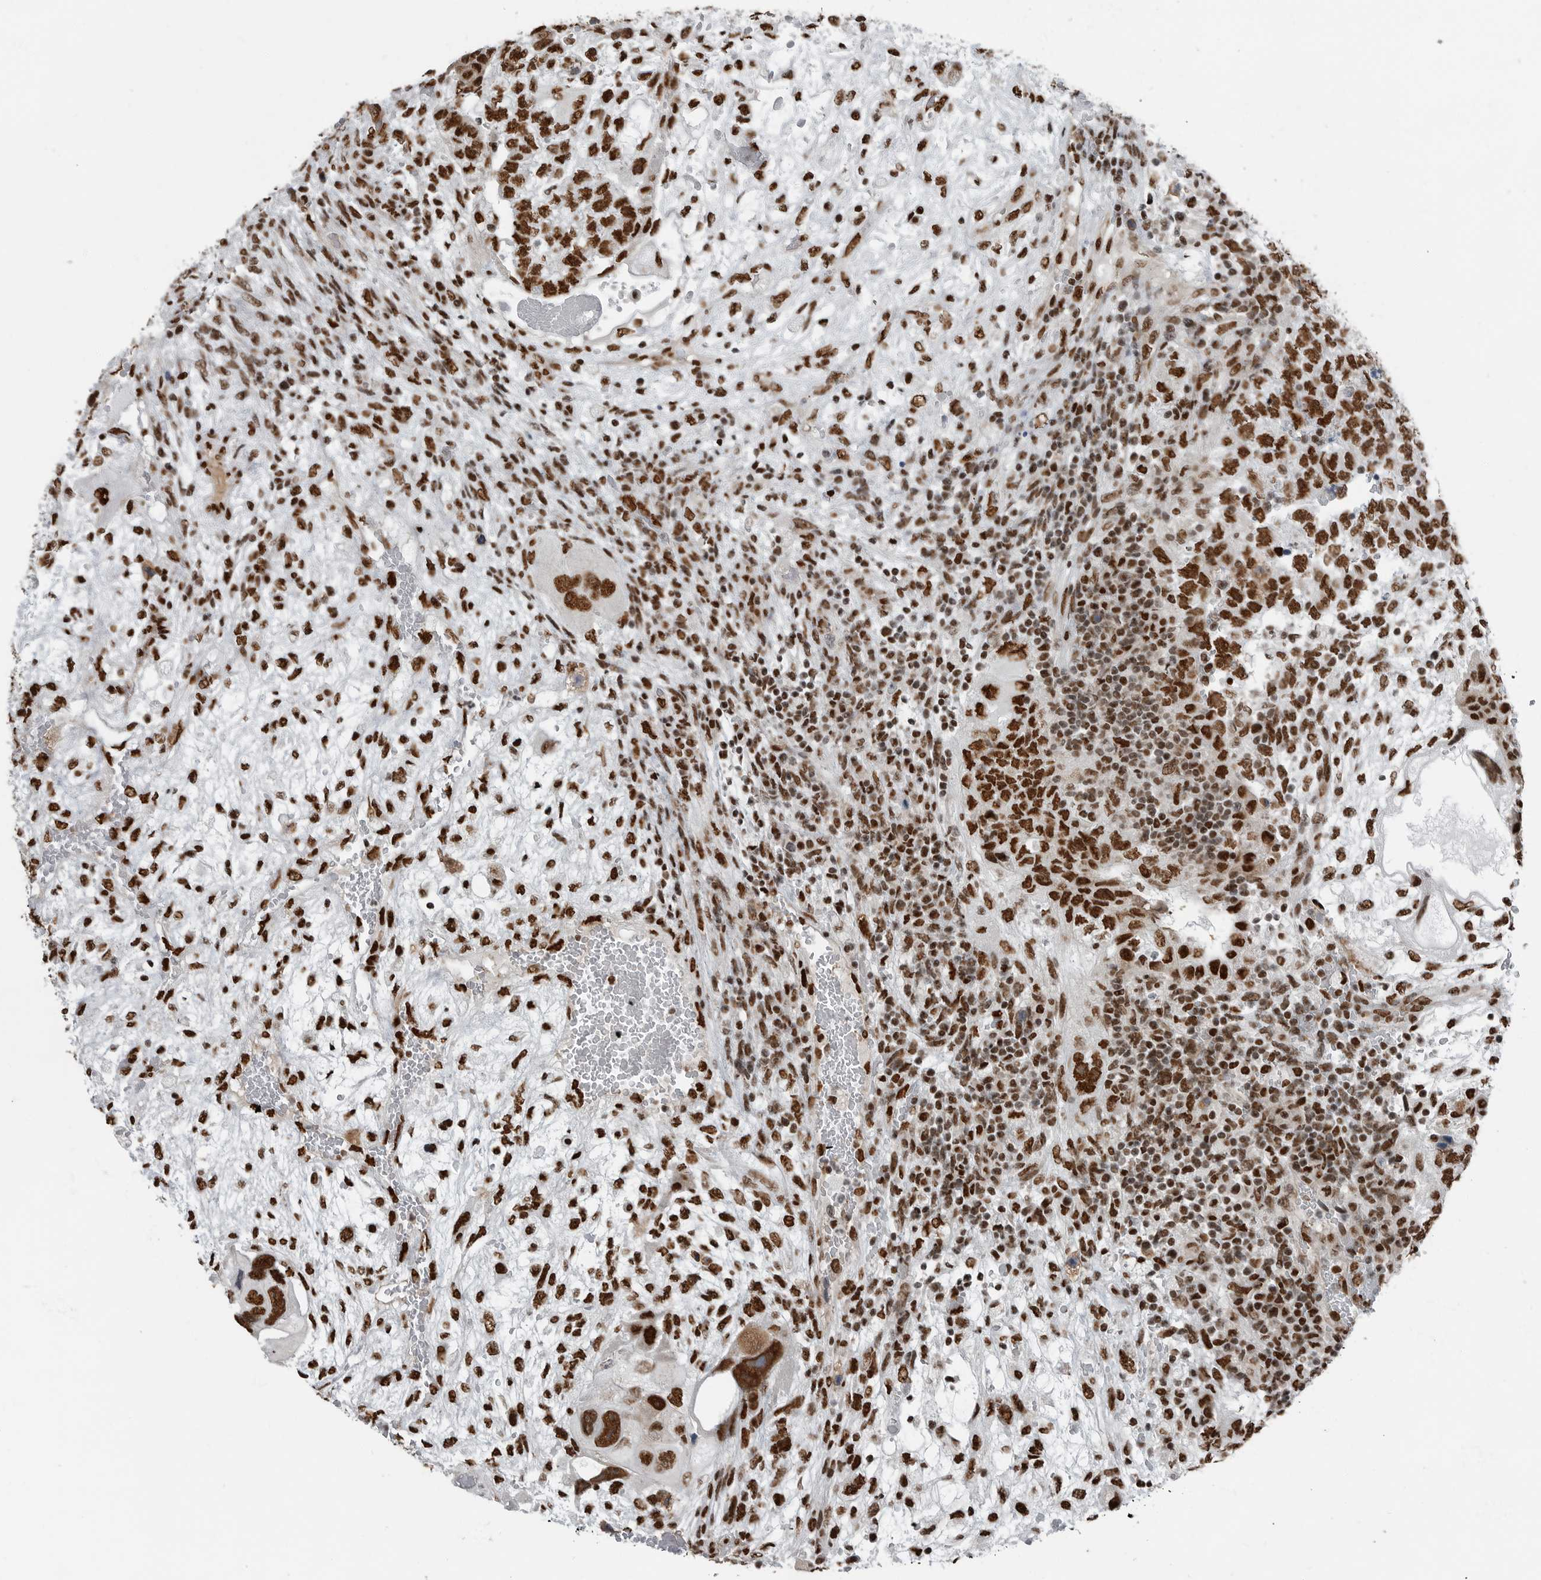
{"staining": {"intensity": "strong", "quantity": ">75%", "location": "nuclear"}, "tissue": "testis cancer", "cell_type": "Tumor cells", "image_type": "cancer", "snomed": [{"axis": "morphology", "description": "Carcinoma, Embryonal, NOS"}, {"axis": "topography", "description": "Testis"}], "caption": "Strong nuclear positivity is identified in approximately >75% of tumor cells in embryonal carcinoma (testis). The staining is performed using DAB (3,3'-diaminobenzidine) brown chromogen to label protein expression. The nuclei are counter-stained blue using hematoxylin.", "gene": "BLZF1", "patient": {"sex": "male", "age": 36}}